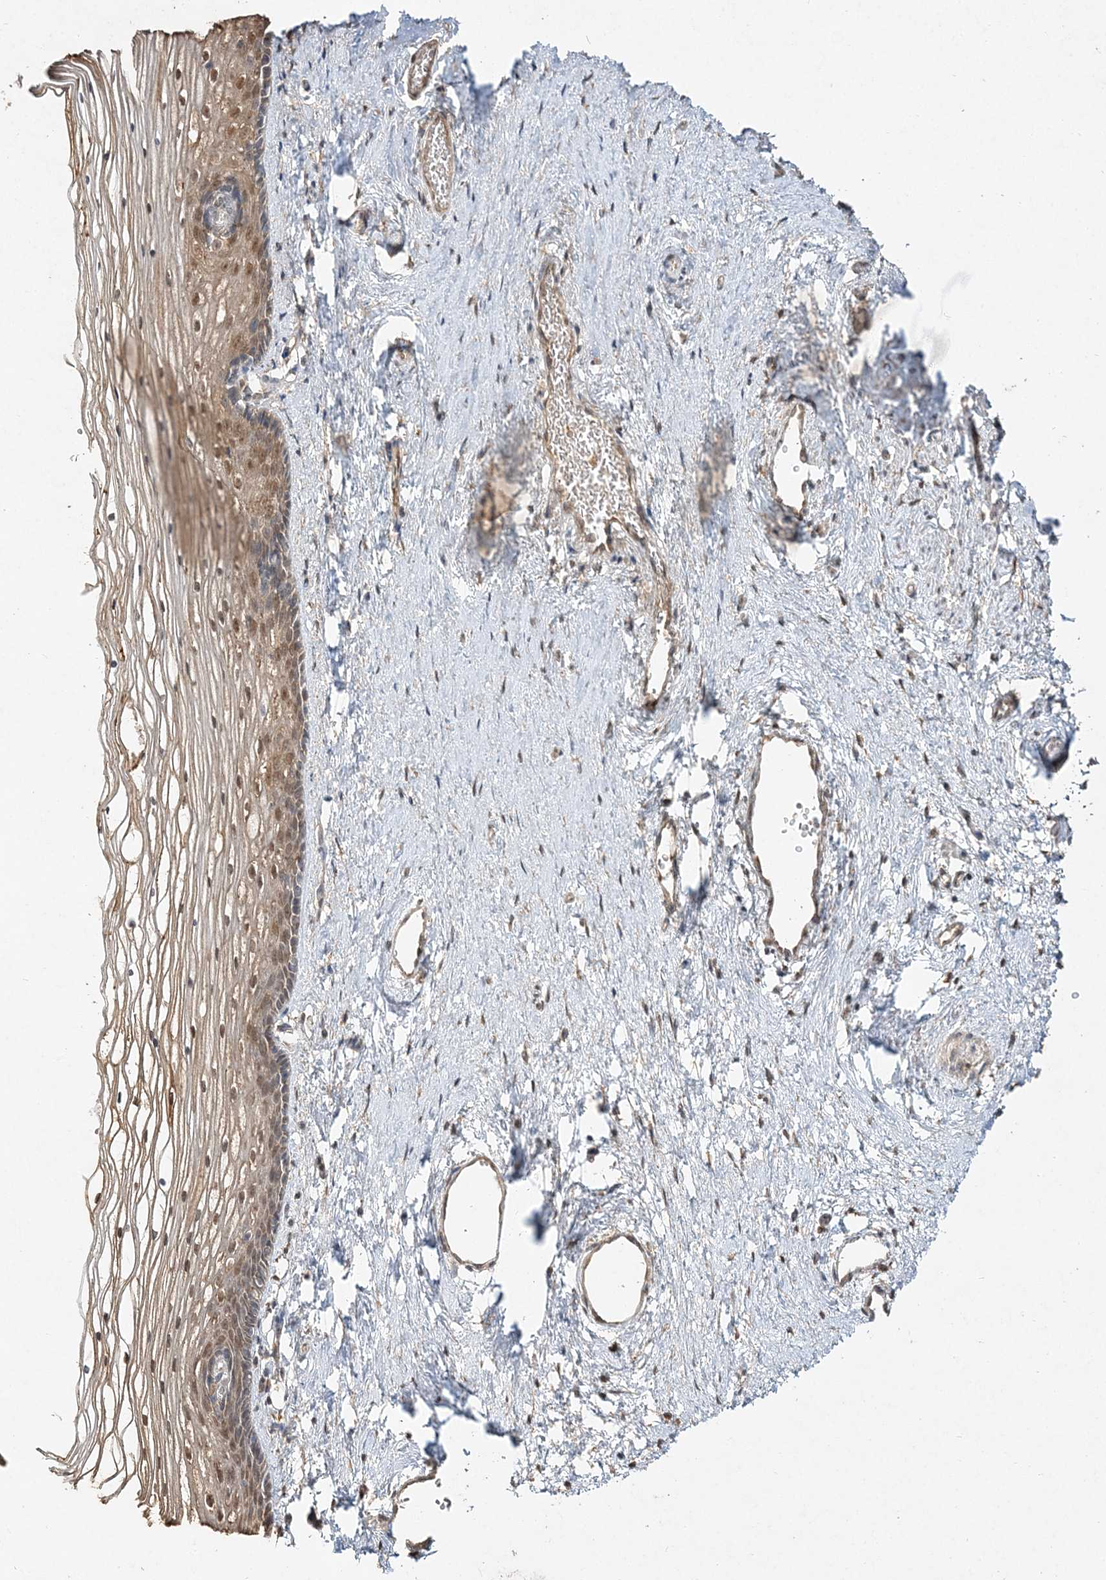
{"staining": {"intensity": "moderate", "quantity": ">75%", "location": "nuclear"}, "tissue": "vagina", "cell_type": "Squamous epithelial cells", "image_type": "normal", "snomed": [{"axis": "morphology", "description": "Normal tissue, NOS"}, {"axis": "topography", "description": "Vagina"}], "caption": "DAB immunohistochemical staining of benign vagina reveals moderate nuclear protein positivity in about >75% of squamous epithelial cells. Nuclei are stained in blue.", "gene": "S100A11", "patient": {"sex": "female", "age": 46}}